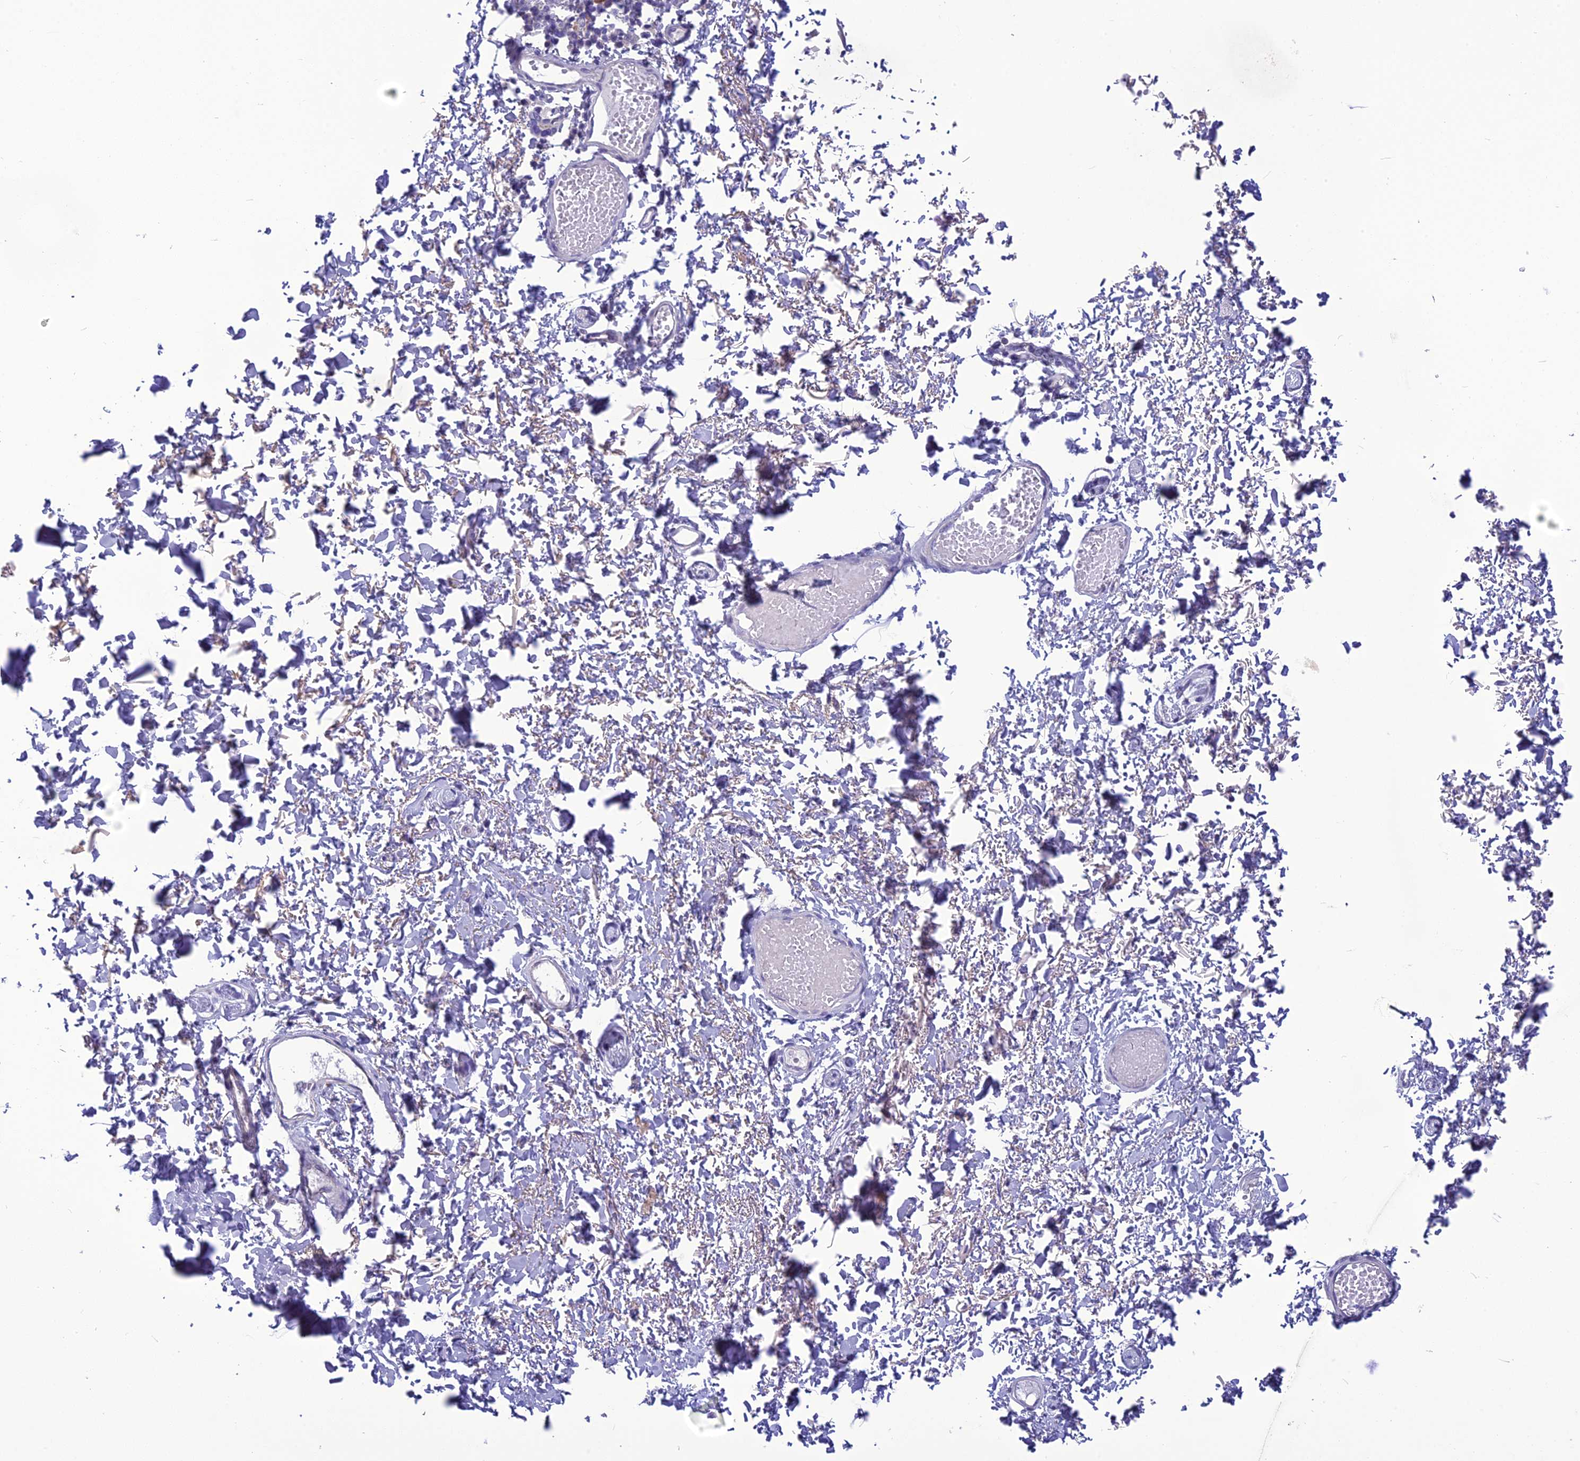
{"staining": {"intensity": "moderate", "quantity": "<25%", "location": "cytoplasmic/membranous"}, "tissue": "skin", "cell_type": "Epidermal cells", "image_type": "normal", "snomed": [{"axis": "morphology", "description": "Normal tissue, NOS"}, {"axis": "morphology", "description": "Inflammation, NOS"}, {"axis": "topography", "description": "Vulva"}], "caption": "This histopathology image reveals immunohistochemistry staining of normal skin, with low moderate cytoplasmic/membranous positivity in about <25% of epidermal cells.", "gene": "BBS2", "patient": {"sex": "female", "age": 84}}